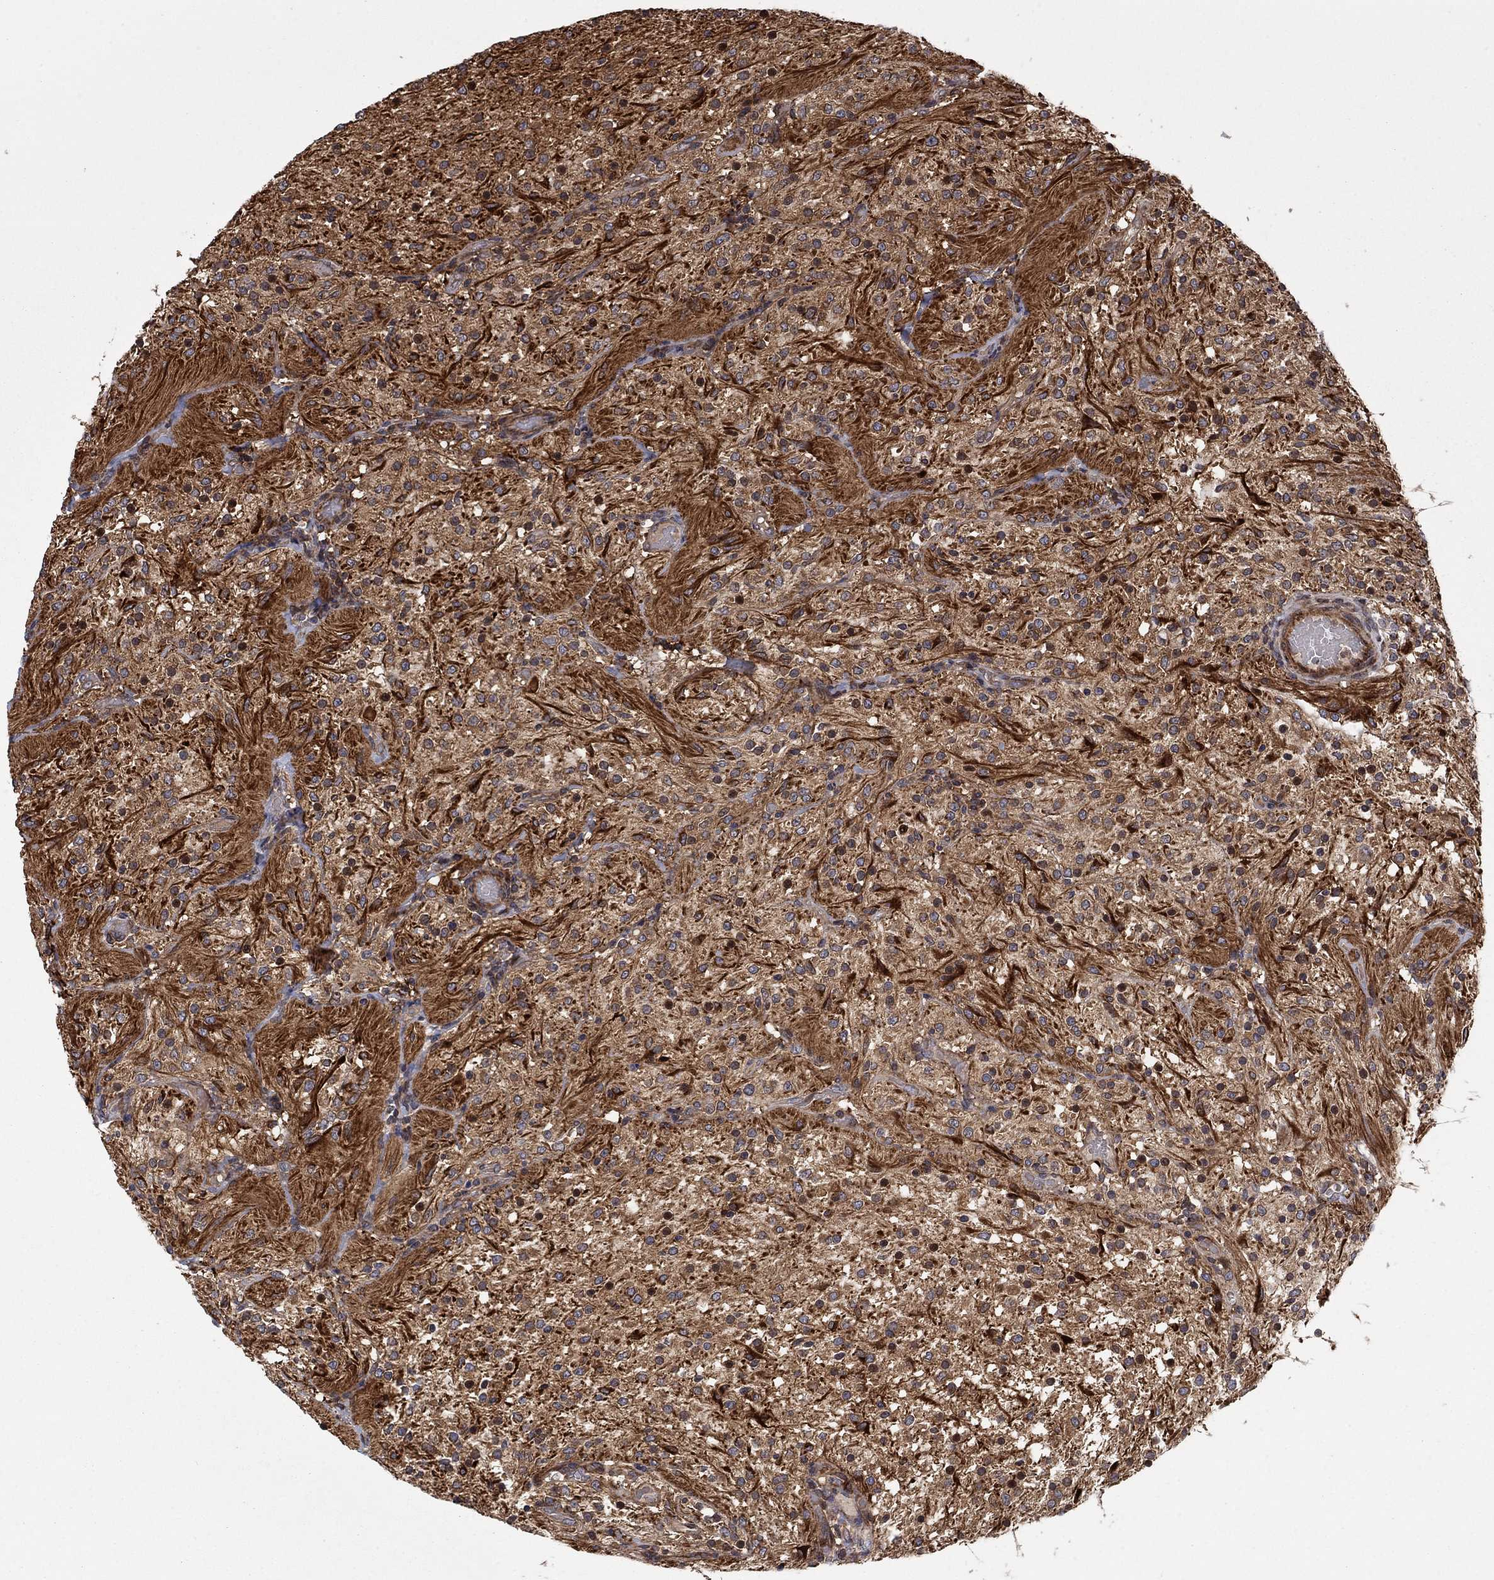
{"staining": {"intensity": "strong", "quantity": "<25%", "location": "cytoplasmic/membranous"}, "tissue": "glioma", "cell_type": "Tumor cells", "image_type": "cancer", "snomed": [{"axis": "morphology", "description": "Glioma, malignant, Low grade"}, {"axis": "topography", "description": "Brain"}], "caption": "Approximately <25% of tumor cells in human glioma display strong cytoplasmic/membranous protein positivity as visualized by brown immunohistochemical staining.", "gene": "HDAC4", "patient": {"sex": "male", "age": 3}}